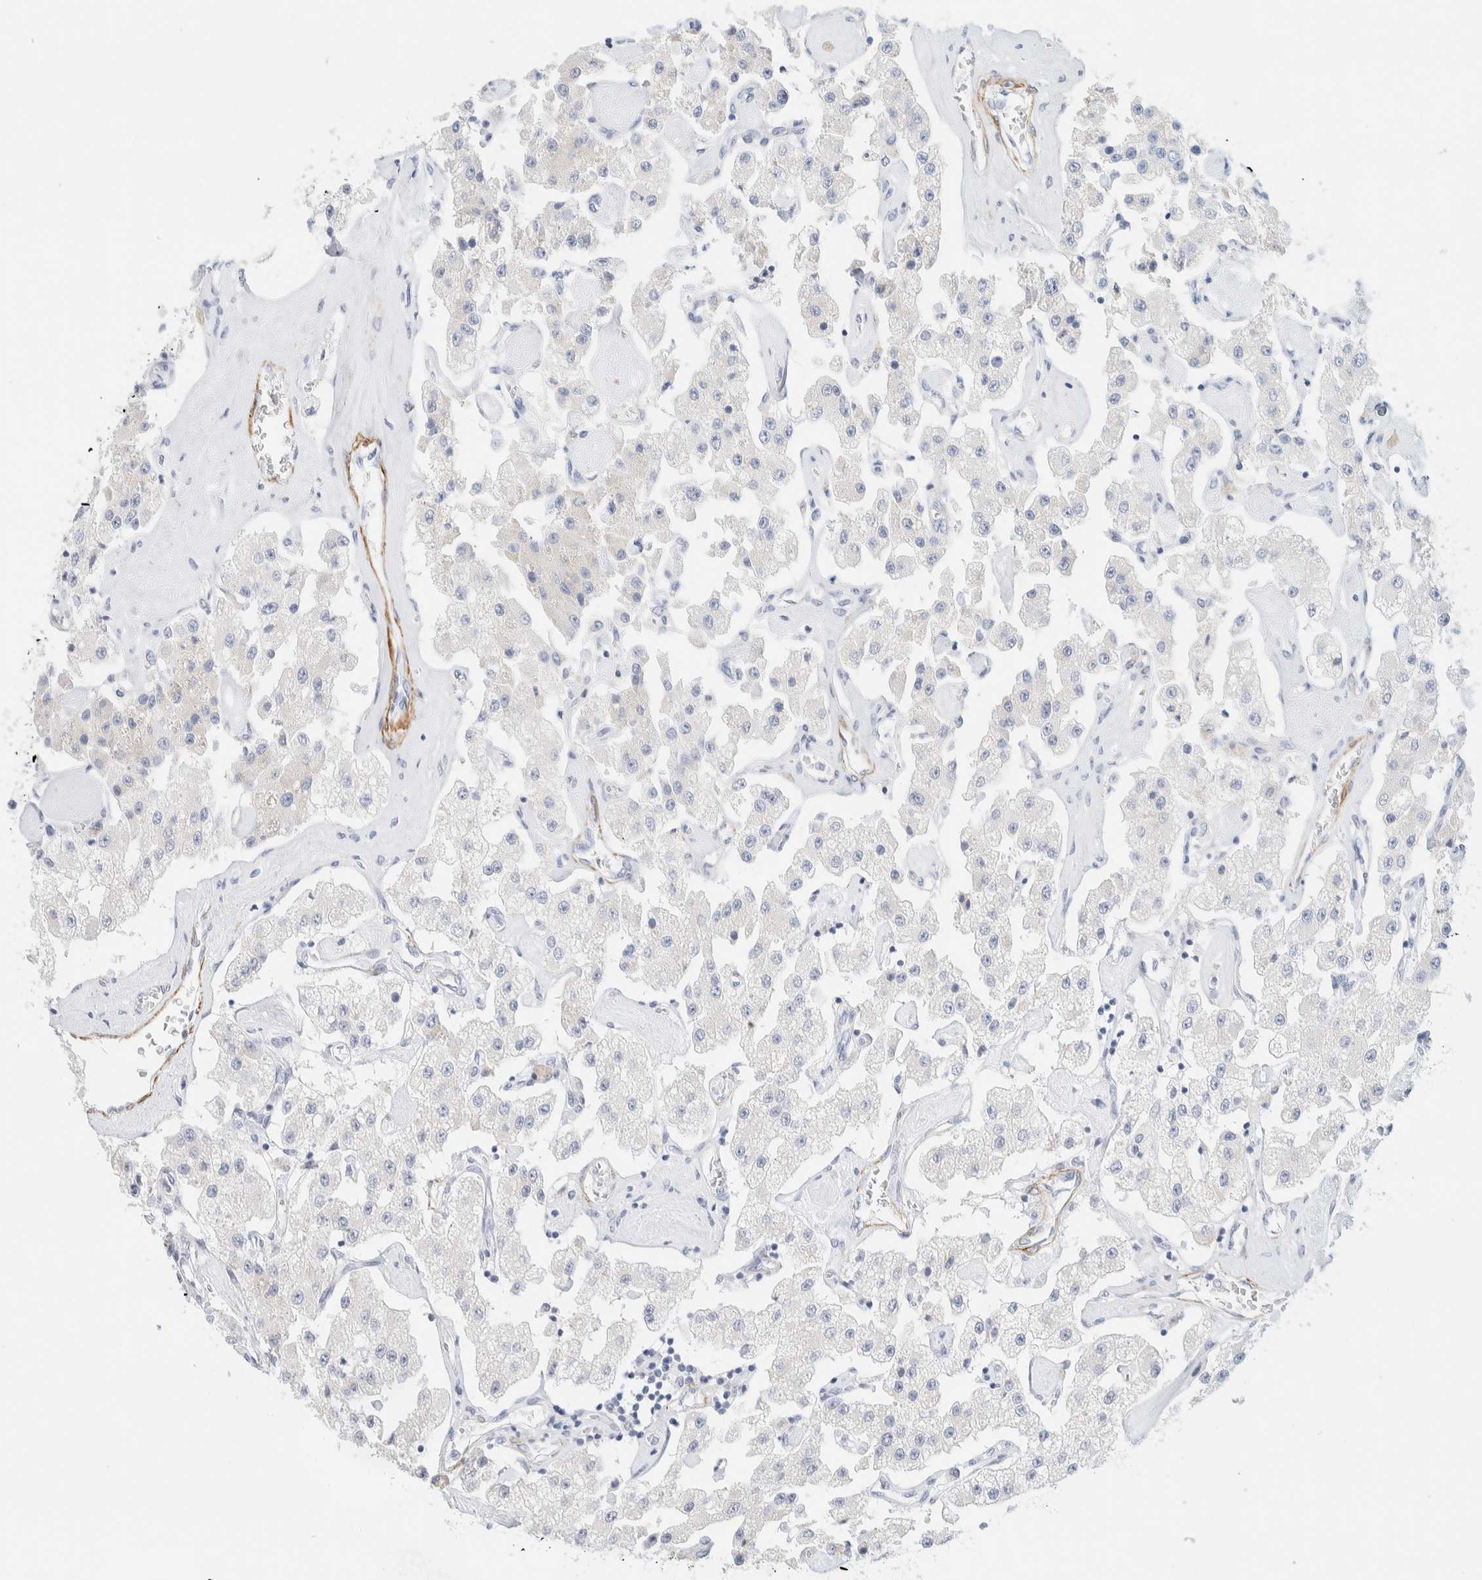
{"staining": {"intensity": "negative", "quantity": "none", "location": "none"}, "tissue": "carcinoid", "cell_type": "Tumor cells", "image_type": "cancer", "snomed": [{"axis": "morphology", "description": "Carcinoid, malignant, NOS"}, {"axis": "topography", "description": "Pancreas"}], "caption": "Malignant carcinoid was stained to show a protein in brown. There is no significant expression in tumor cells. (Stains: DAB (3,3'-diaminobenzidine) immunohistochemistry (IHC) with hematoxylin counter stain, Microscopy: brightfield microscopy at high magnification).", "gene": "AFMID", "patient": {"sex": "male", "age": 41}}